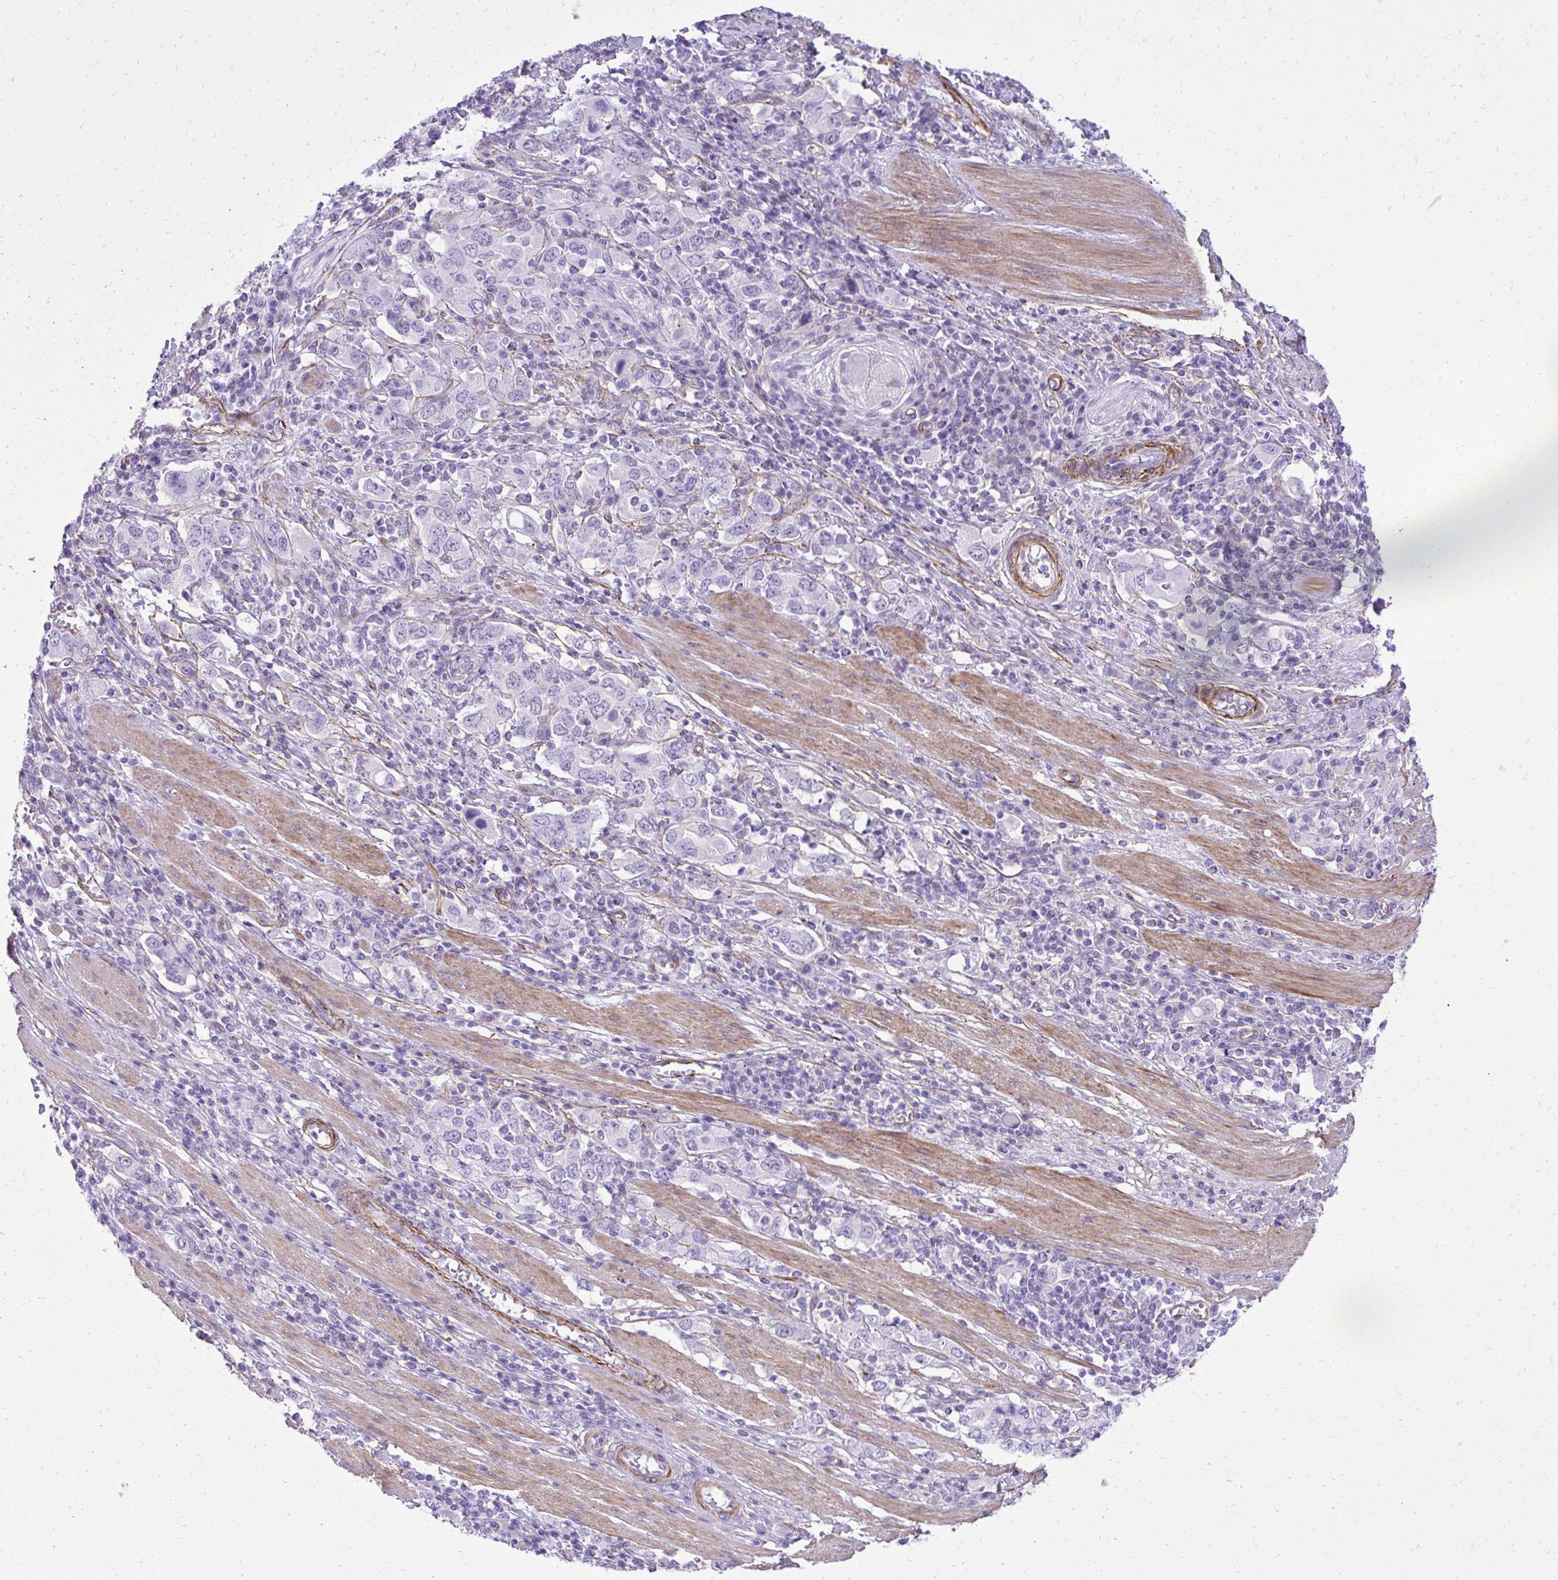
{"staining": {"intensity": "negative", "quantity": "none", "location": "none"}, "tissue": "stomach cancer", "cell_type": "Tumor cells", "image_type": "cancer", "snomed": [{"axis": "morphology", "description": "Adenocarcinoma, NOS"}, {"axis": "topography", "description": "Stomach, upper"}, {"axis": "topography", "description": "Stomach"}], "caption": "Tumor cells are negative for brown protein staining in adenocarcinoma (stomach).", "gene": "PITPNM3", "patient": {"sex": "male", "age": 62}}